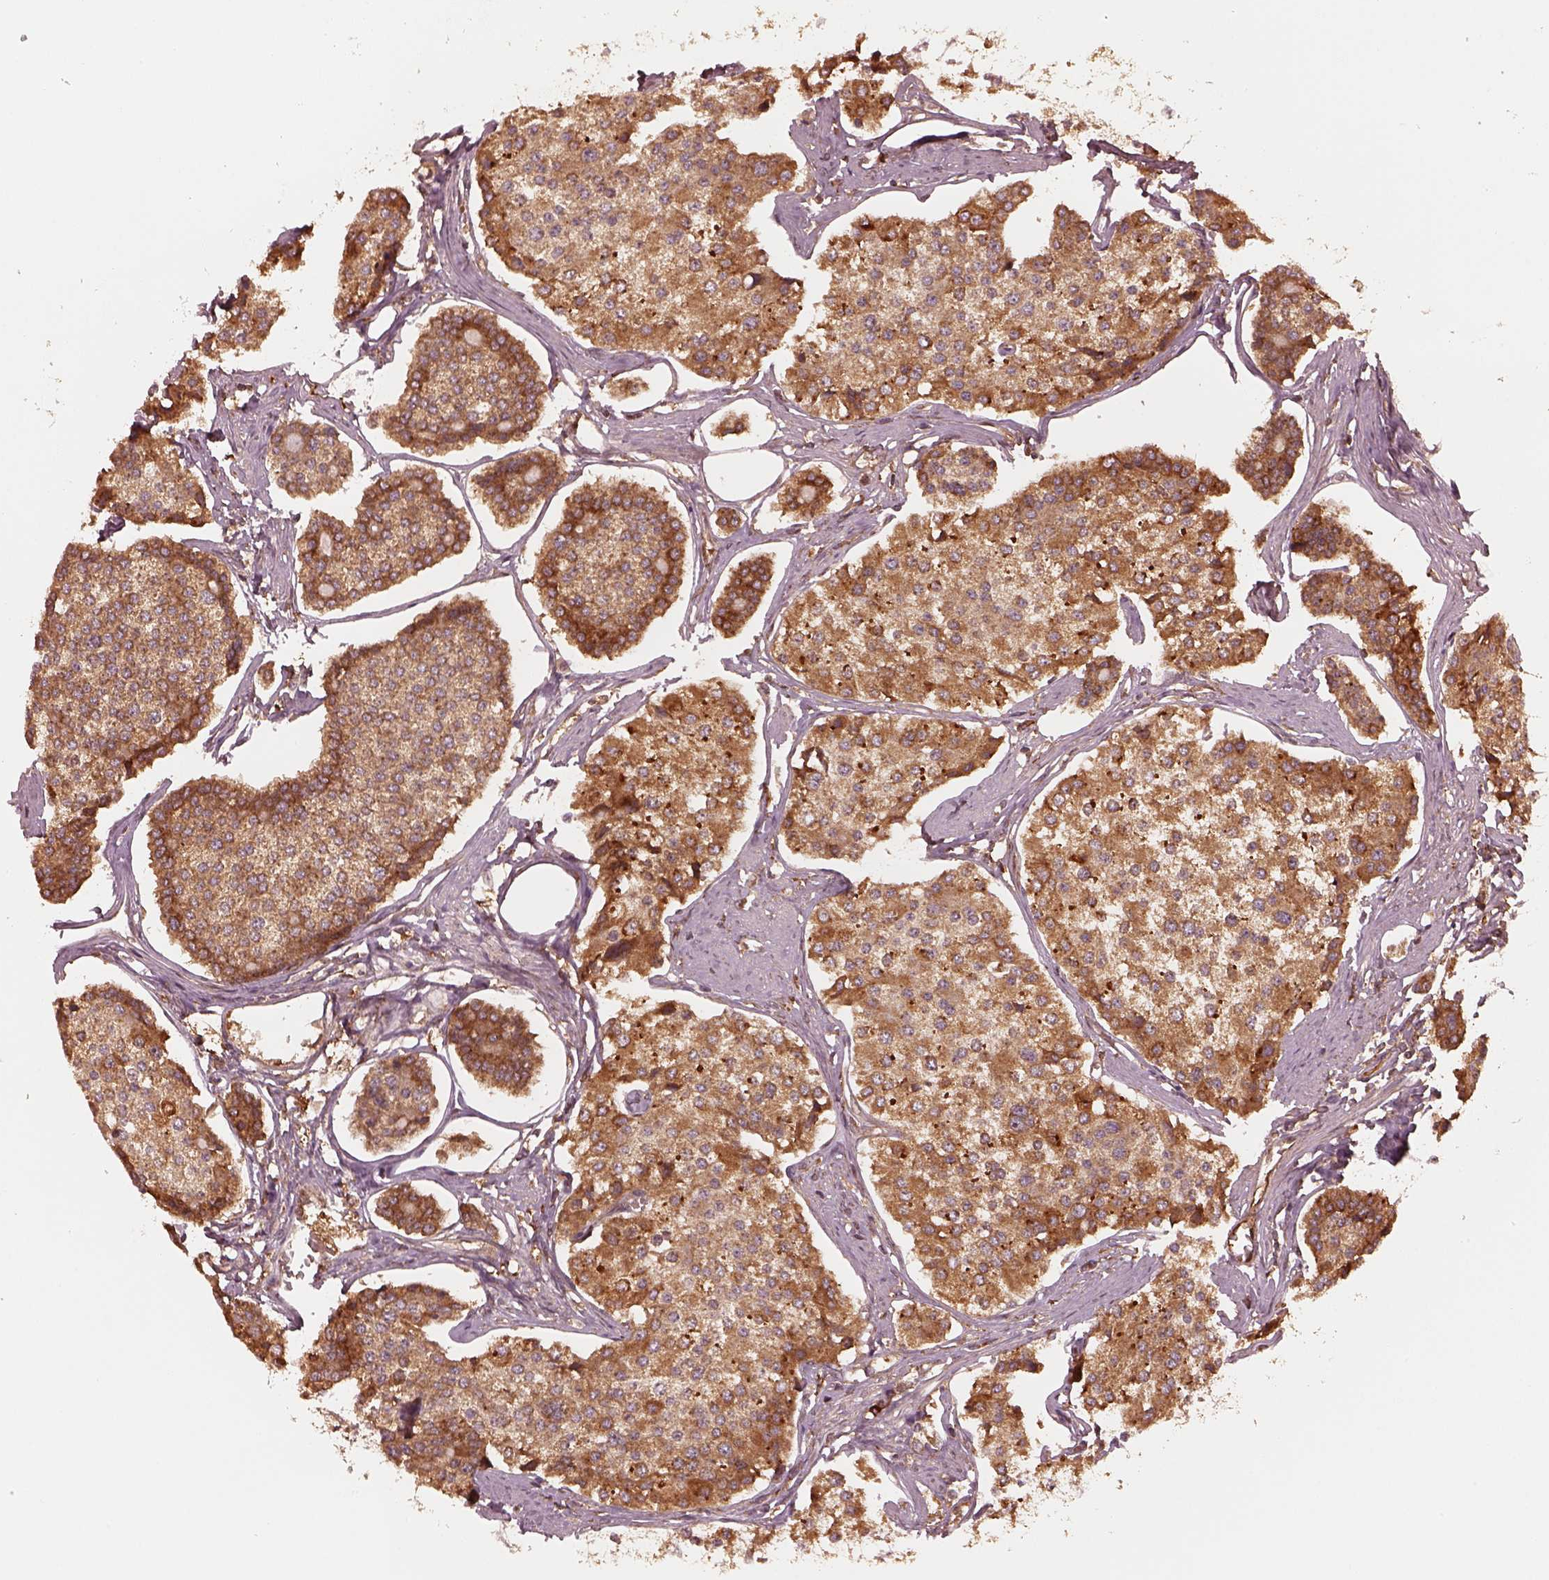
{"staining": {"intensity": "strong", "quantity": ">75%", "location": "cytoplasmic/membranous"}, "tissue": "carcinoid", "cell_type": "Tumor cells", "image_type": "cancer", "snomed": [{"axis": "morphology", "description": "Carcinoid, malignant, NOS"}, {"axis": "topography", "description": "Small intestine"}], "caption": "Tumor cells demonstrate high levels of strong cytoplasmic/membranous expression in about >75% of cells in human malignant carcinoid. Nuclei are stained in blue.", "gene": "AGPAT1", "patient": {"sex": "female", "age": 65}}